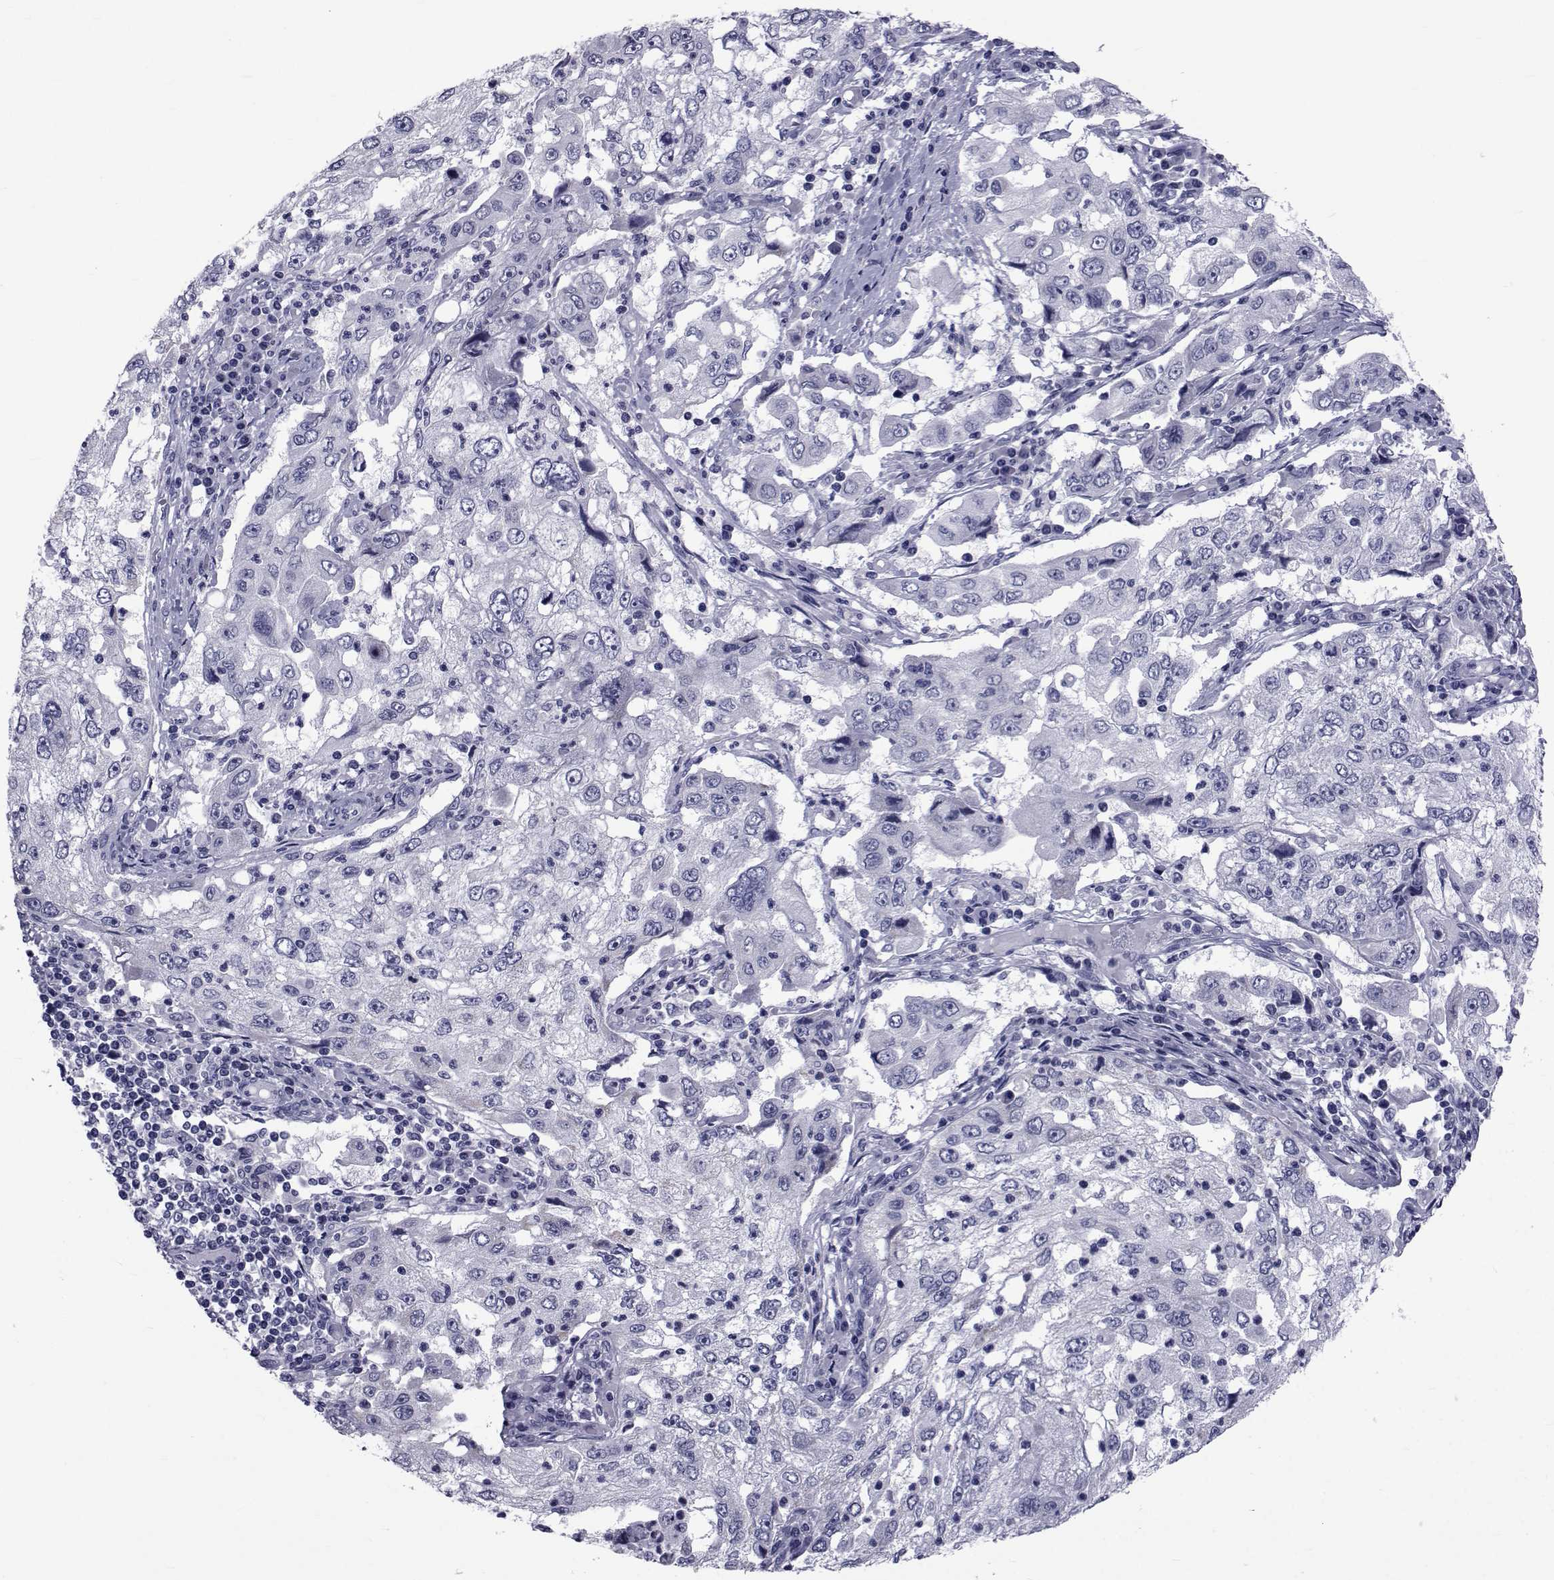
{"staining": {"intensity": "negative", "quantity": "none", "location": "none"}, "tissue": "cervical cancer", "cell_type": "Tumor cells", "image_type": "cancer", "snomed": [{"axis": "morphology", "description": "Squamous cell carcinoma, NOS"}, {"axis": "topography", "description": "Cervix"}], "caption": "Micrograph shows no significant protein expression in tumor cells of cervical cancer (squamous cell carcinoma).", "gene": "GKAP1", "patient": {"sex": "female", "age": 36}}